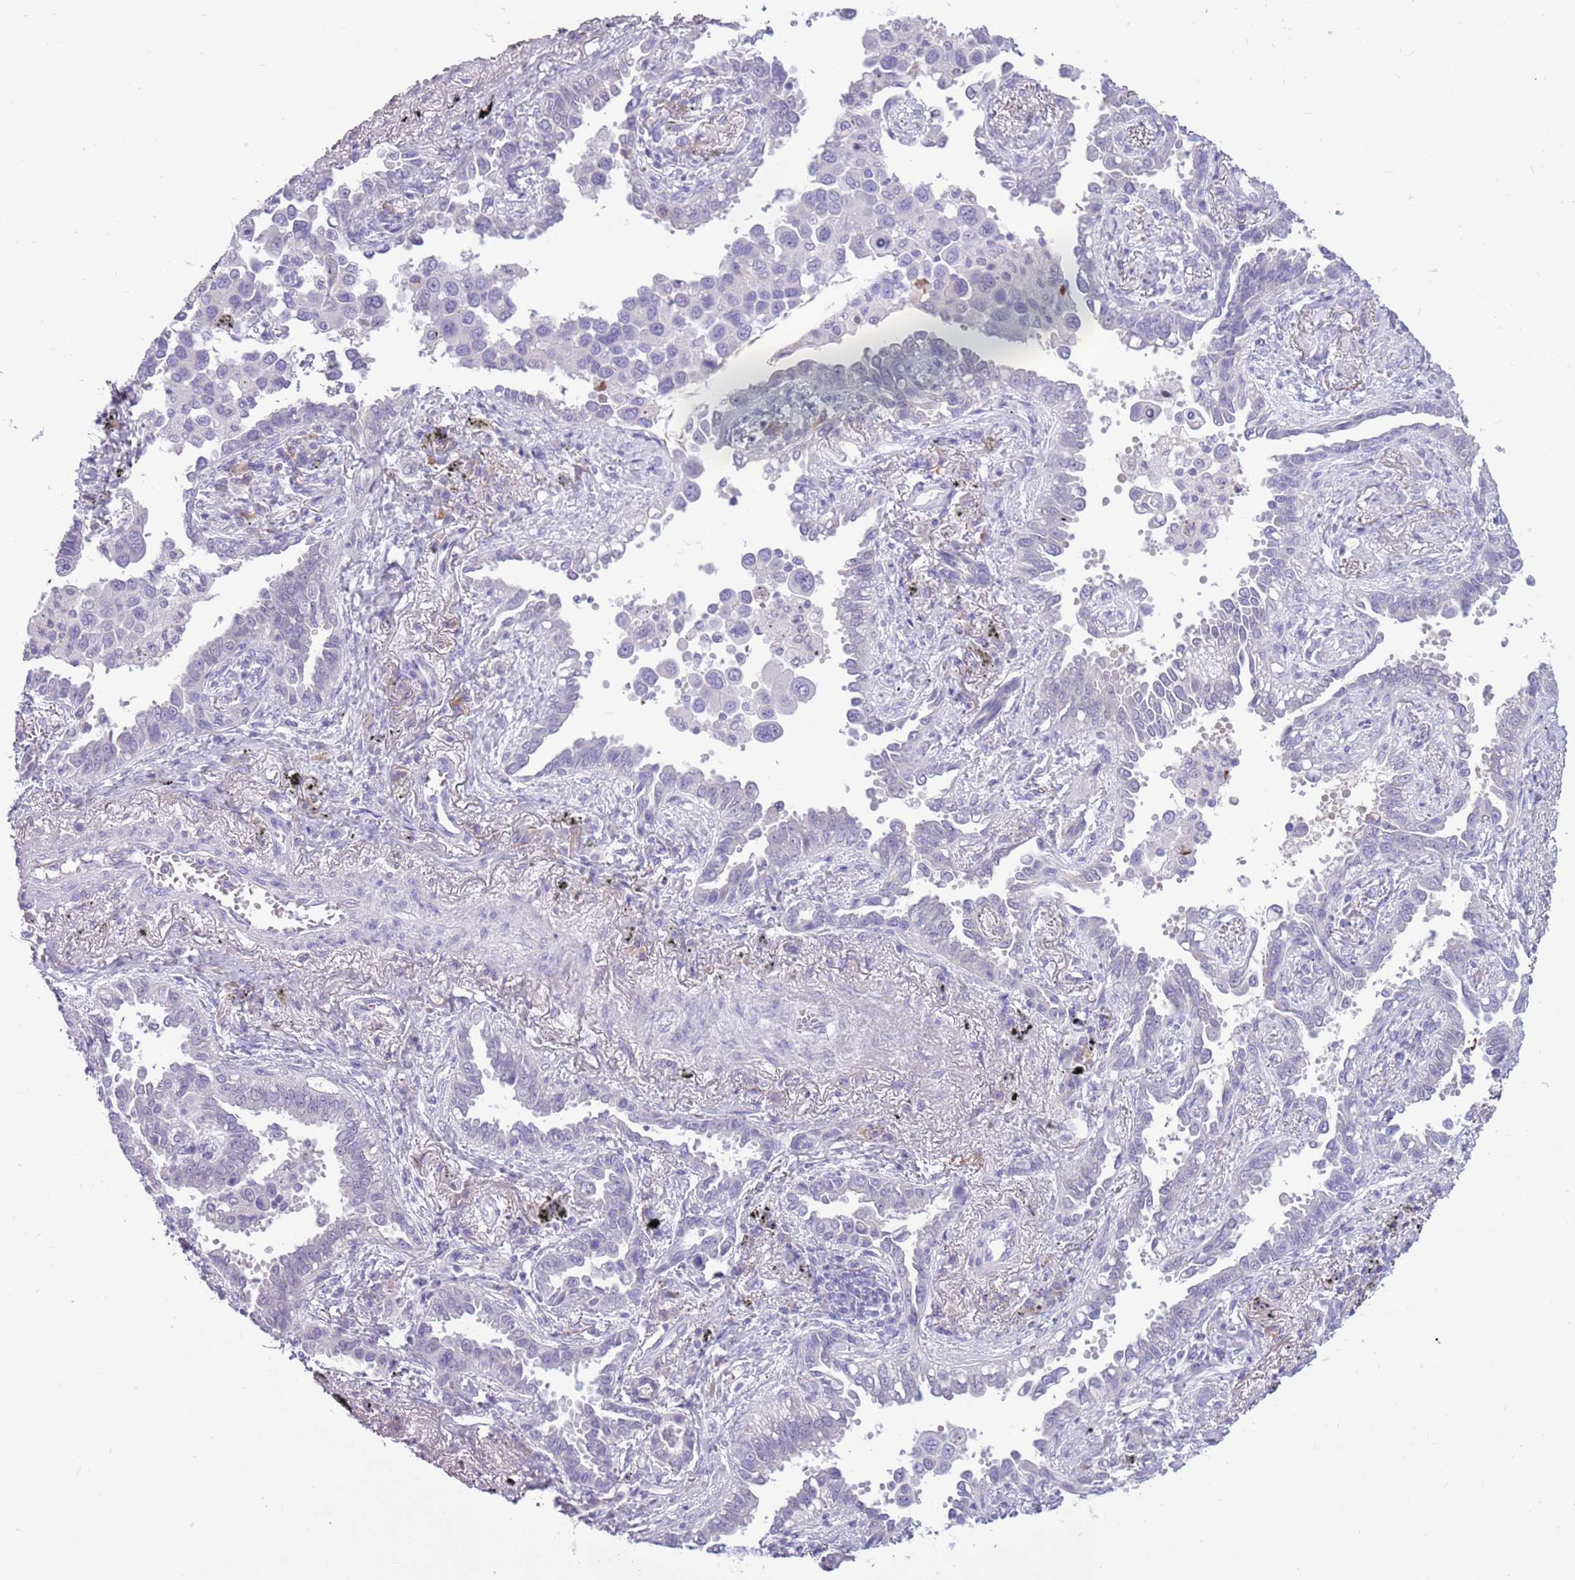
{"staining": {"intensity": "negative", "quantity": "none", "location": "none"}, "tissue": "lung cancer", "cell_type": "Tumor cells", "image_type": "cancer", "snomed": [{"axis": "morphology", "description": "Adenocarcinoma, NOS"}, {"axis": "topography", "description": "Lung"}], "caption": "High magnification brightfield microscopy of lung cancer (adenocarcinoma) stained with DAB (3,3'-diaminobenzidine) (brown) and counterstained with hematoxylin (blue): tumor cells show no significant positivity. (Brightfield microscopy of DAB (3,3'-diaminobenzidine) immunohistochemistry at high magnification).", "gene": "ZNF425", "patient": {"sex": "male", "age": 67}}